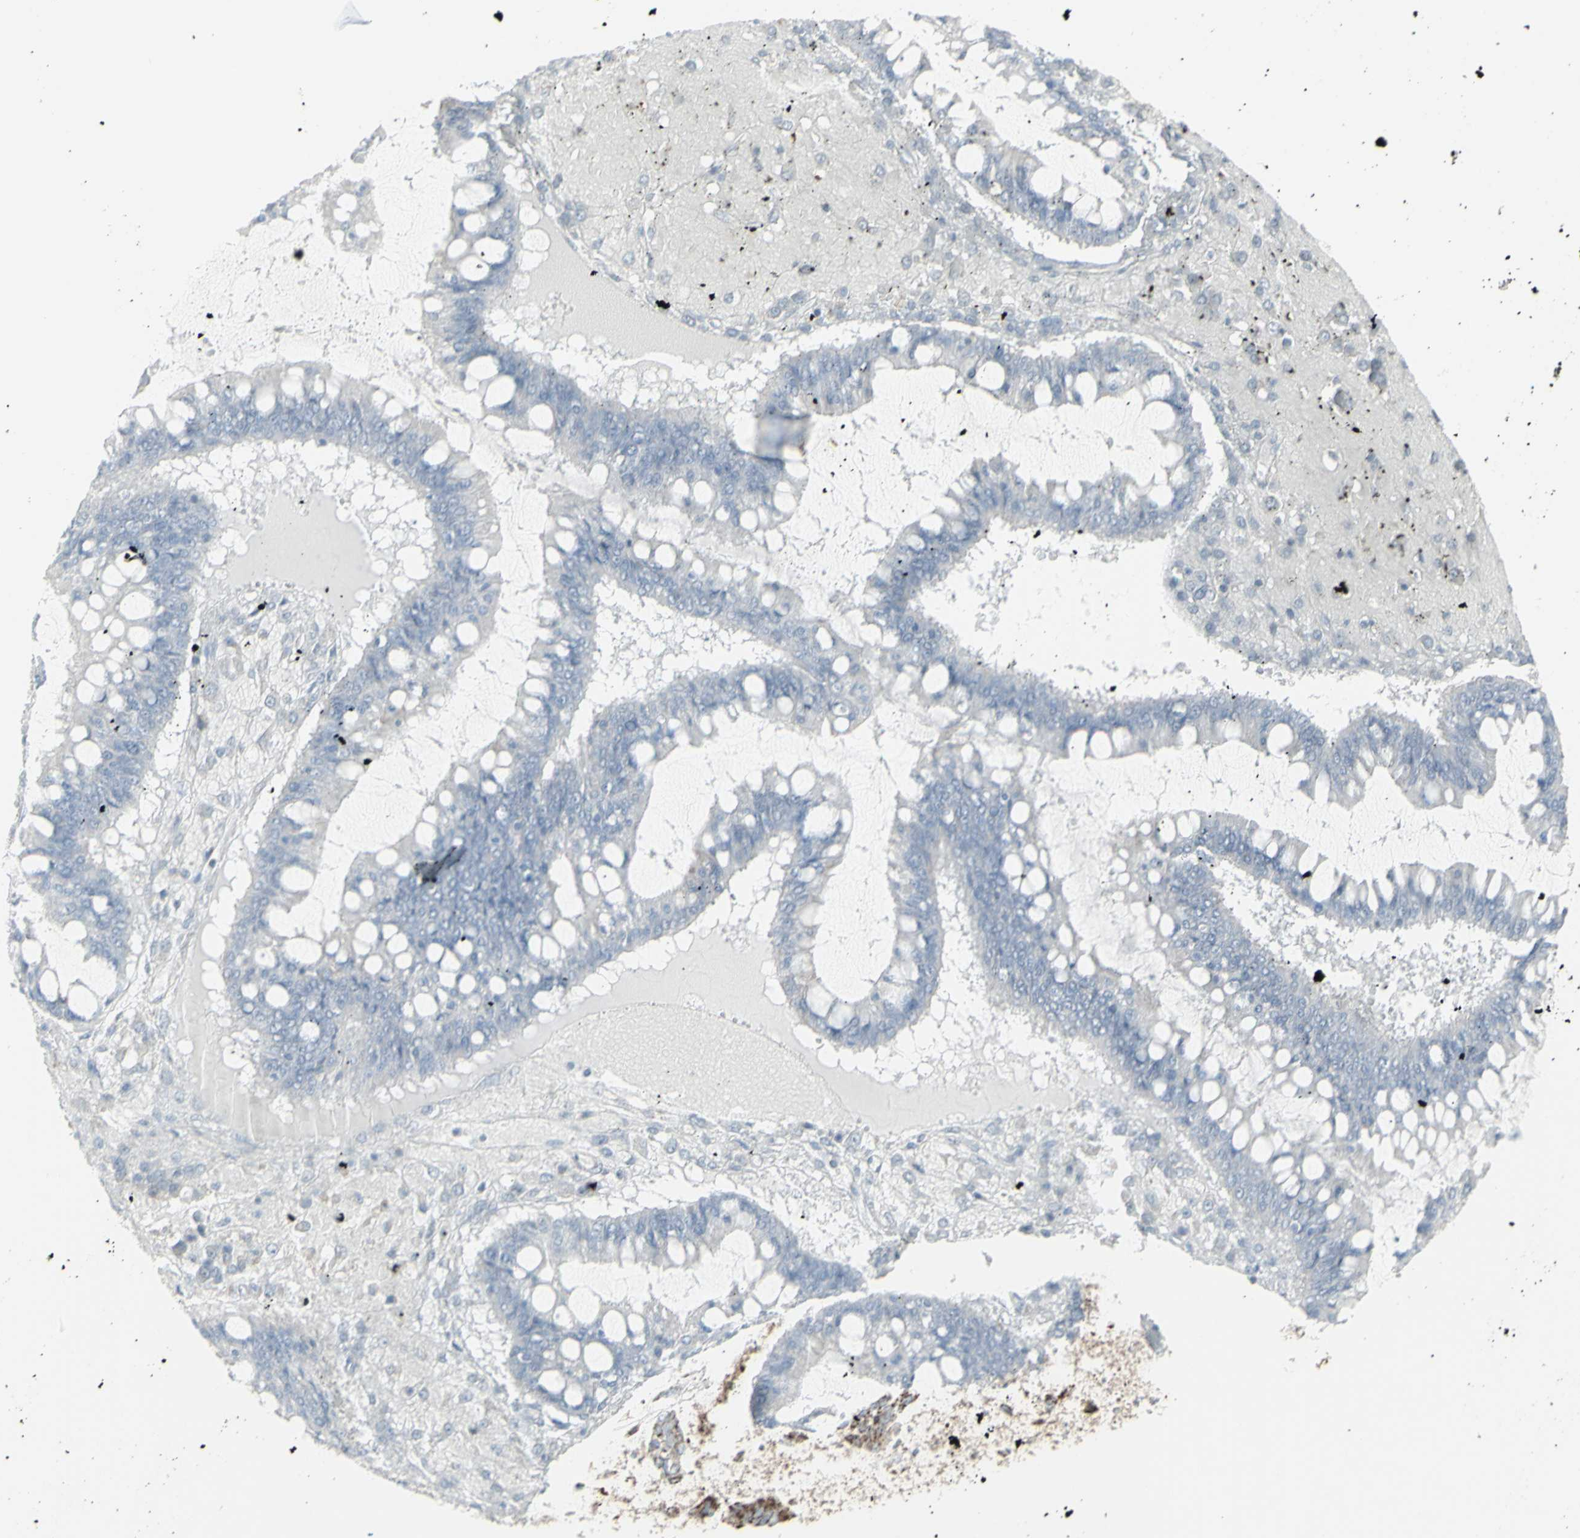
{"staining": {"intensity": "negative", "quantity": "none", "location": "none"}, "tissue": "ovarian cancer", "cell_type": "Tumor cells", "image_type": "cancer", "snomed": [{"axis": "morphology", "description": "Cystadenocarcinoma, mucinous, NOS"}, {"axis": "topography", "description": "Ovary"}], "caption": "Tumor cells show no significant protein positivity in ovarian mucinous cystadenocarcinoma.", "gene": "PLGRKT", "patient": {"sex": "female", "age": 73}}